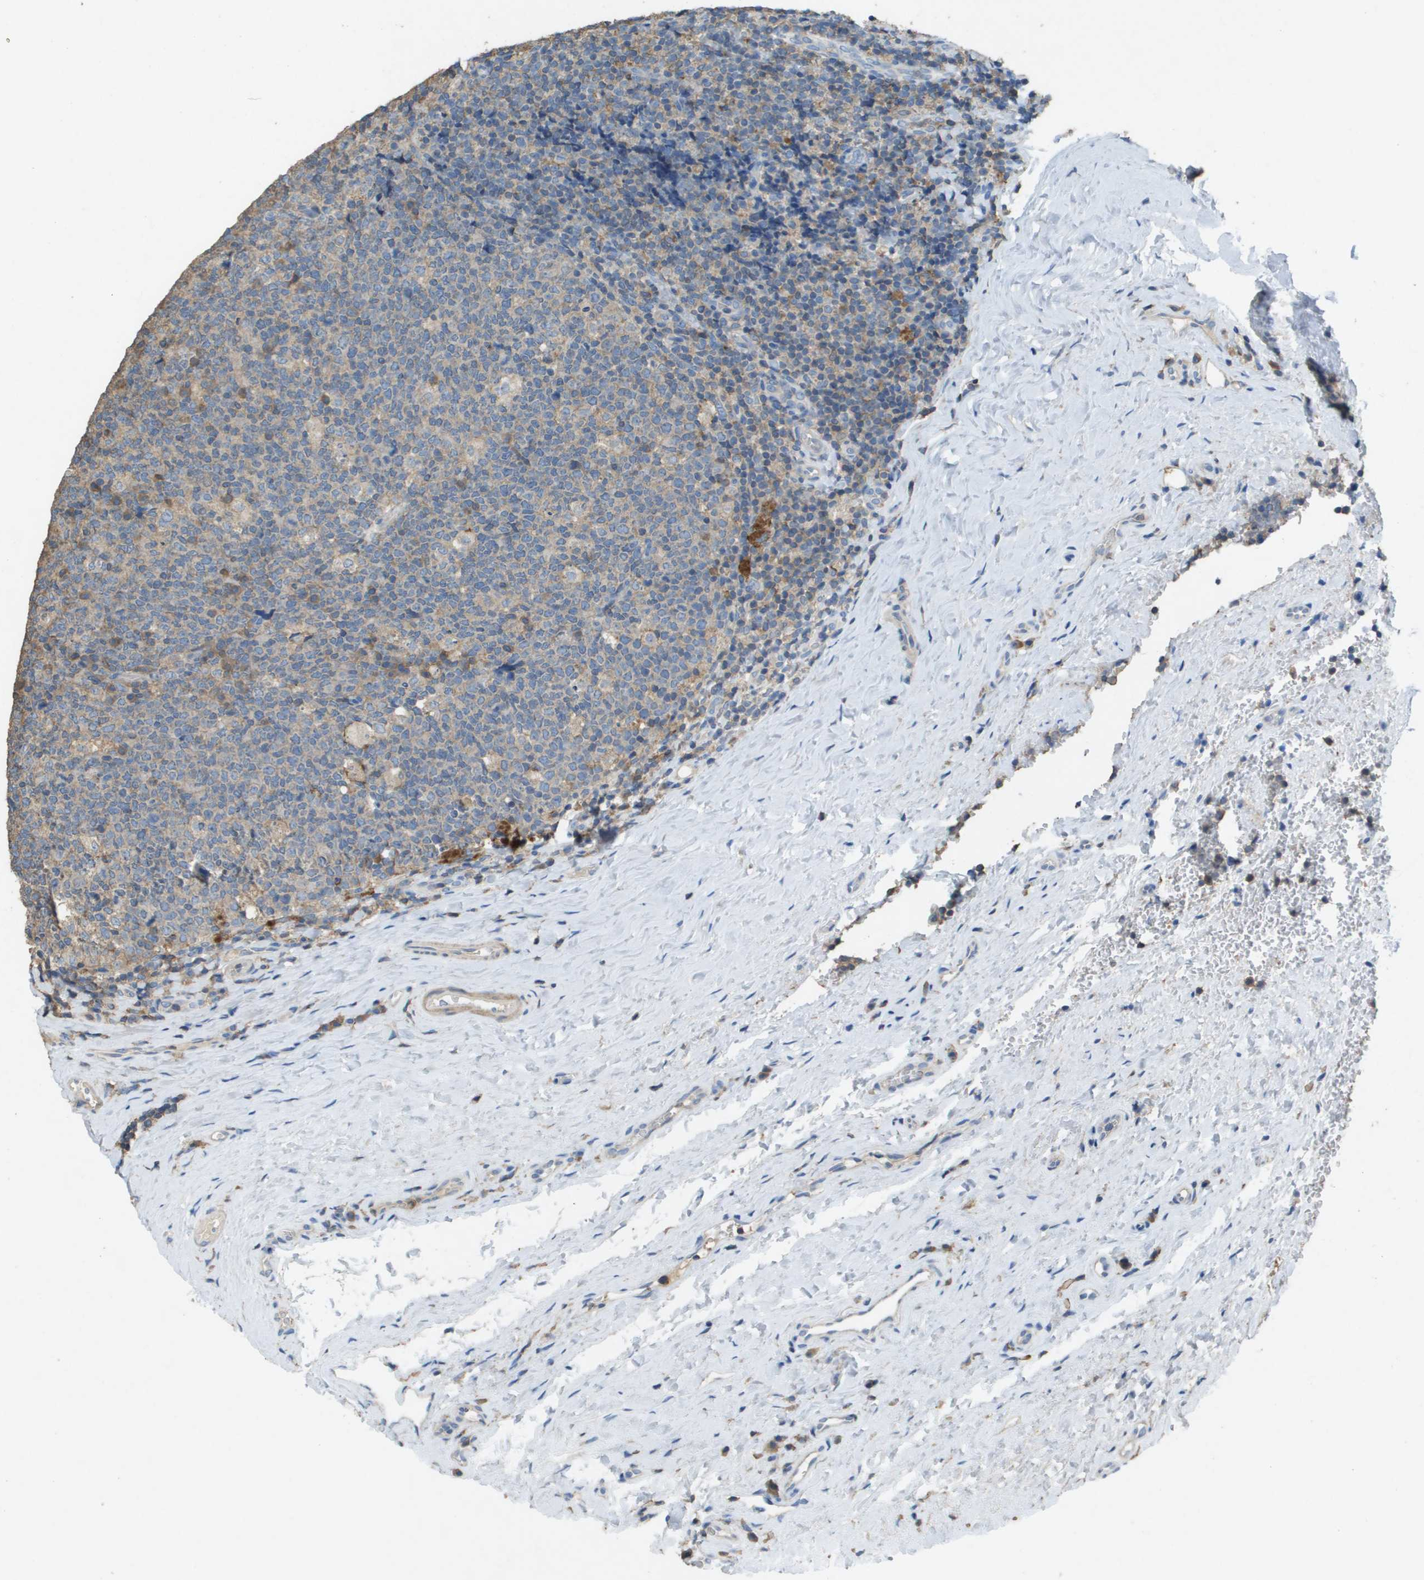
{"staining": {"intensity": "weak", "quantity": "25%-75%", "location": "cytoplasmic/membranous"}, "tissue": "tonsil", "cell_type": "Germinal center cells", "image_type": "normal", "snomed": [{"axis": "morphology", "description": "Normal tissue, NOS"}, {"axis": "topography", "description": "Tonsil"}], "caption": "Unremarkable tonsil was stained to show a protein in brown. There is low levels of weak cytoplasmic/membranous staining in about 25%-75% of germinal center cells. Using DAB (3,3'-diaminobenzidine) (brown) and hematoxylin (blue) stains, captured at high magnification using brightfield microscopy.", "gene": "CLCA4", "patient": {"sex": "male", "age": 17}}